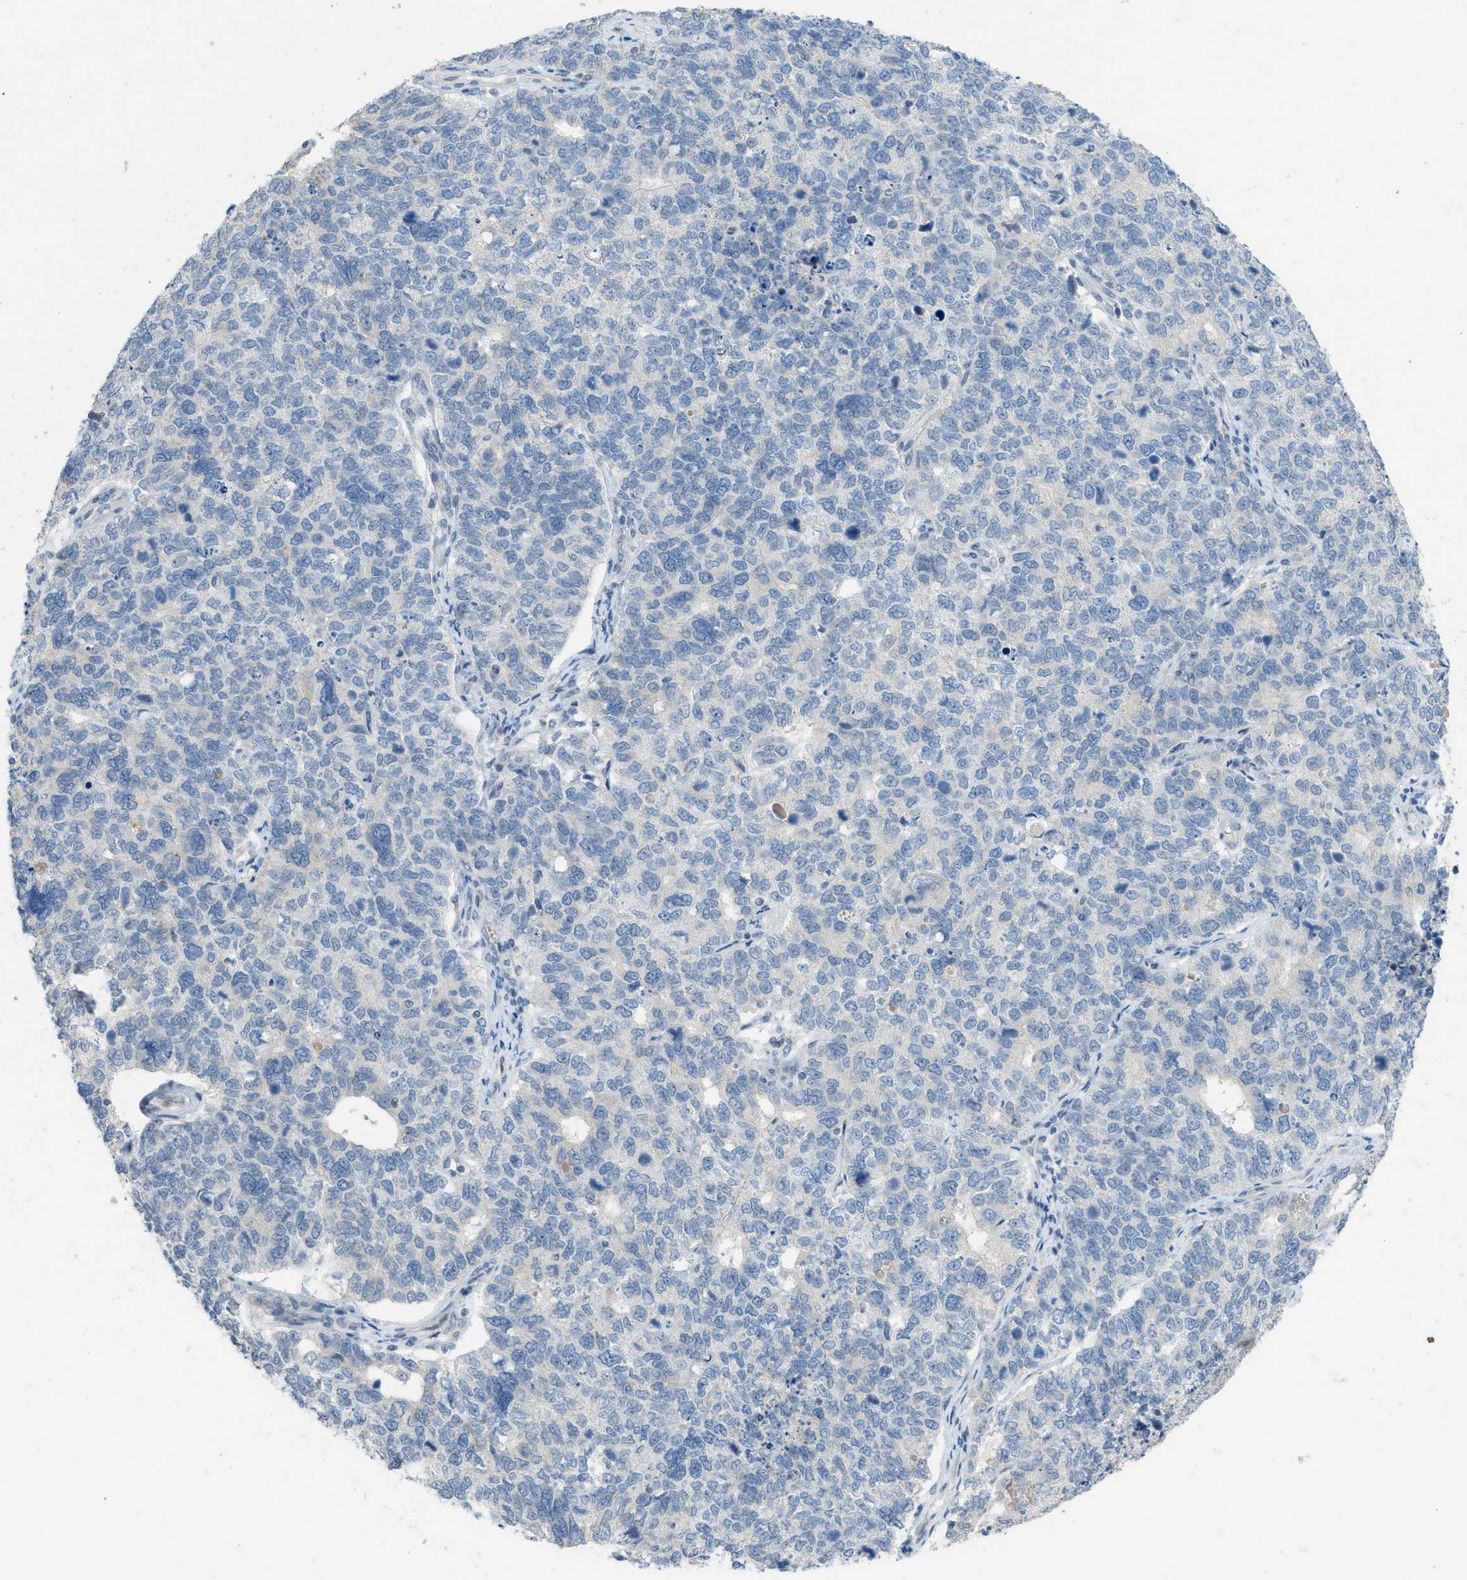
{"staining": {"intensity": "negative", "quantity": "none", "location": "none"}, "tissue": "cervical cancer", "cell_type": "Tumor cells", "image_type": "cancer", "snomed": [{"axis": "morphology", "description": "Squamous cell carcinoma, NOS"}, {"axis": "topography", "description": "Cervix"}], "caption": "Tumor cells are negative for brown protein staining in cervical cancer.", "gene": "TXNDC2", "patient": {"sex": "female", "age": 63}}